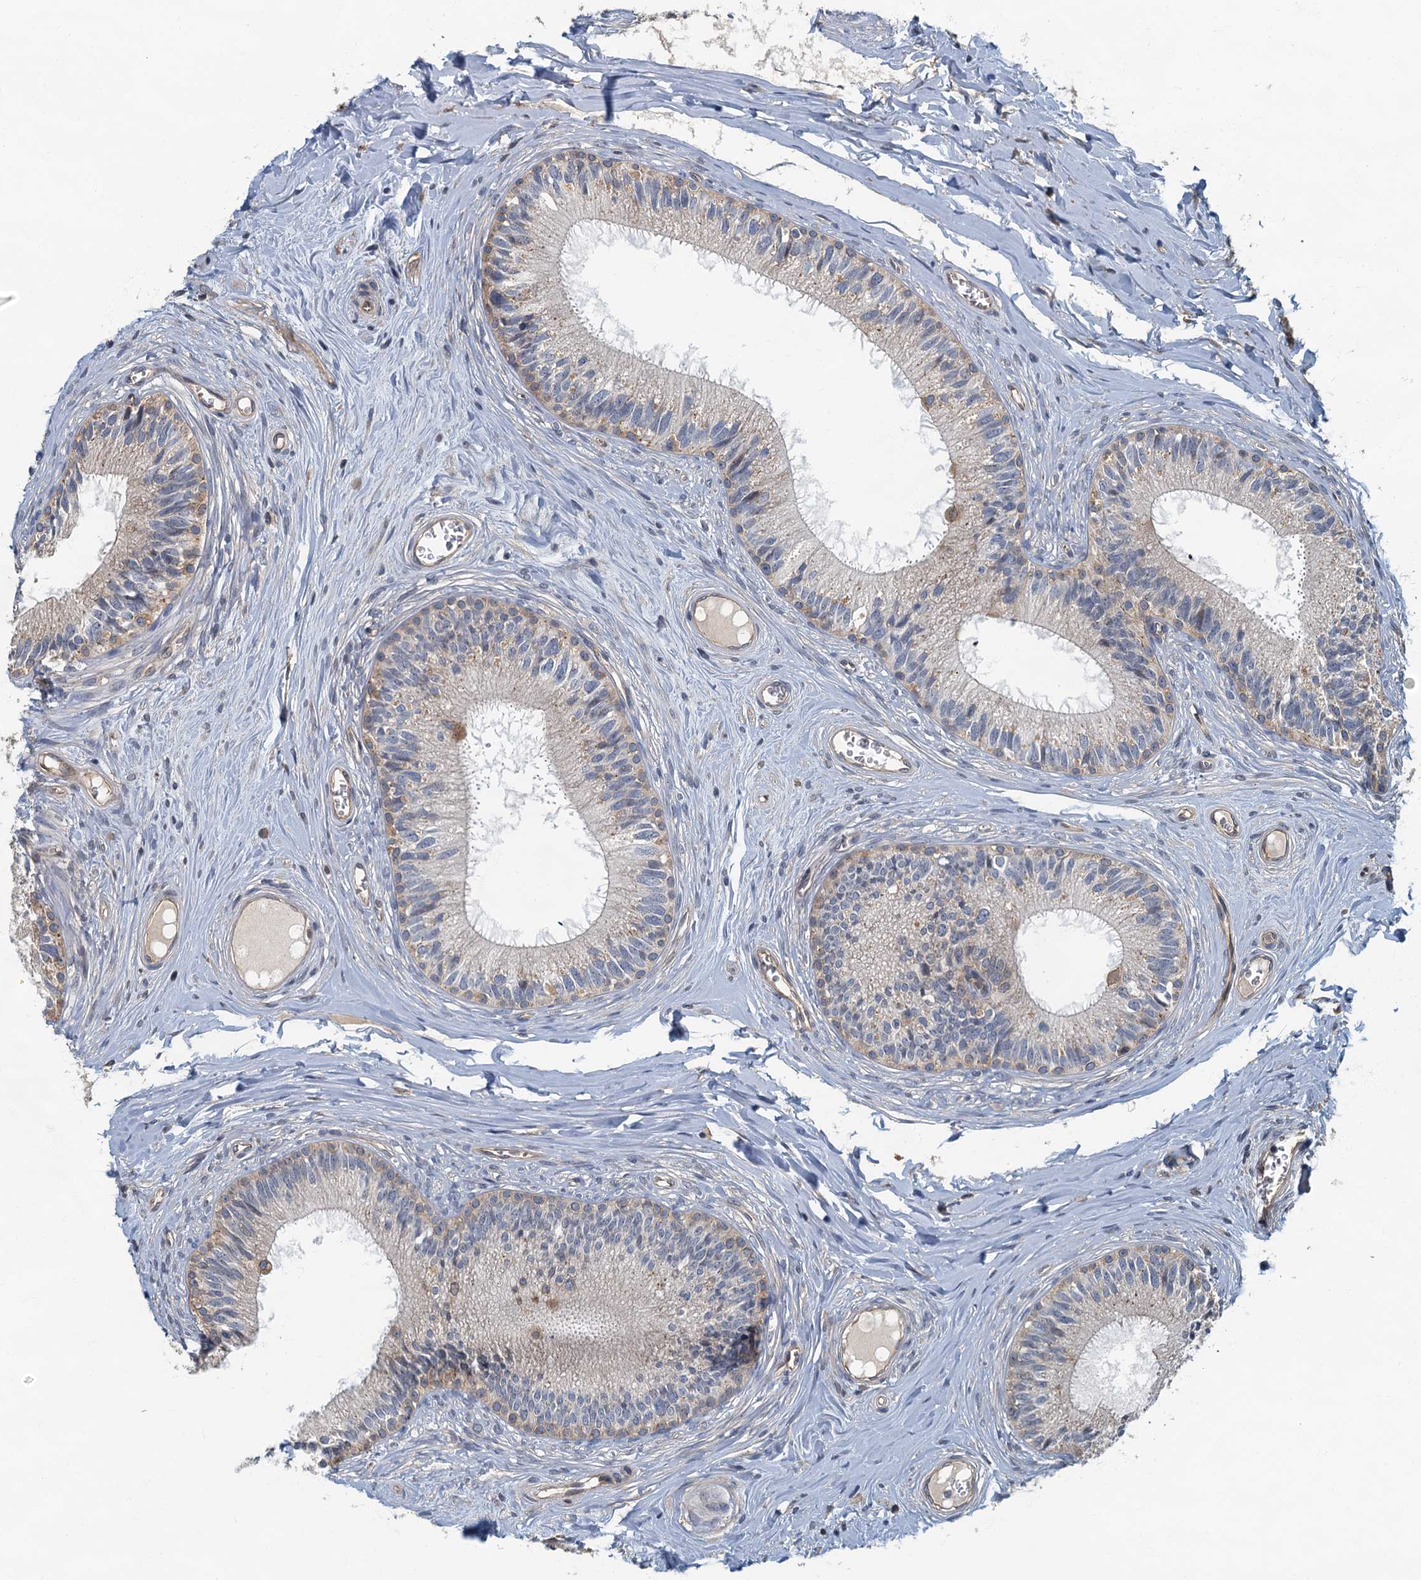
{"staining": {"intensity": "weak", "quantity": "<25%", "location": "cytoplasmic/membranous"}, "tissue": "epididymis", "cell_type": "Glandular cells", "image_type": "normal", "snomed": [{"axis": "morphology", "description": "Normal tissue, NOS"}, {"axis": "topography", "description": "Epididymis"}], "caption": "Immunohistochemistry of benign human epididymis exhibits no staining in glandular cells. Nuclei are stained in blue.", "gene": "CKAP2L", "patient": {"sex": "male", "age": 33}}